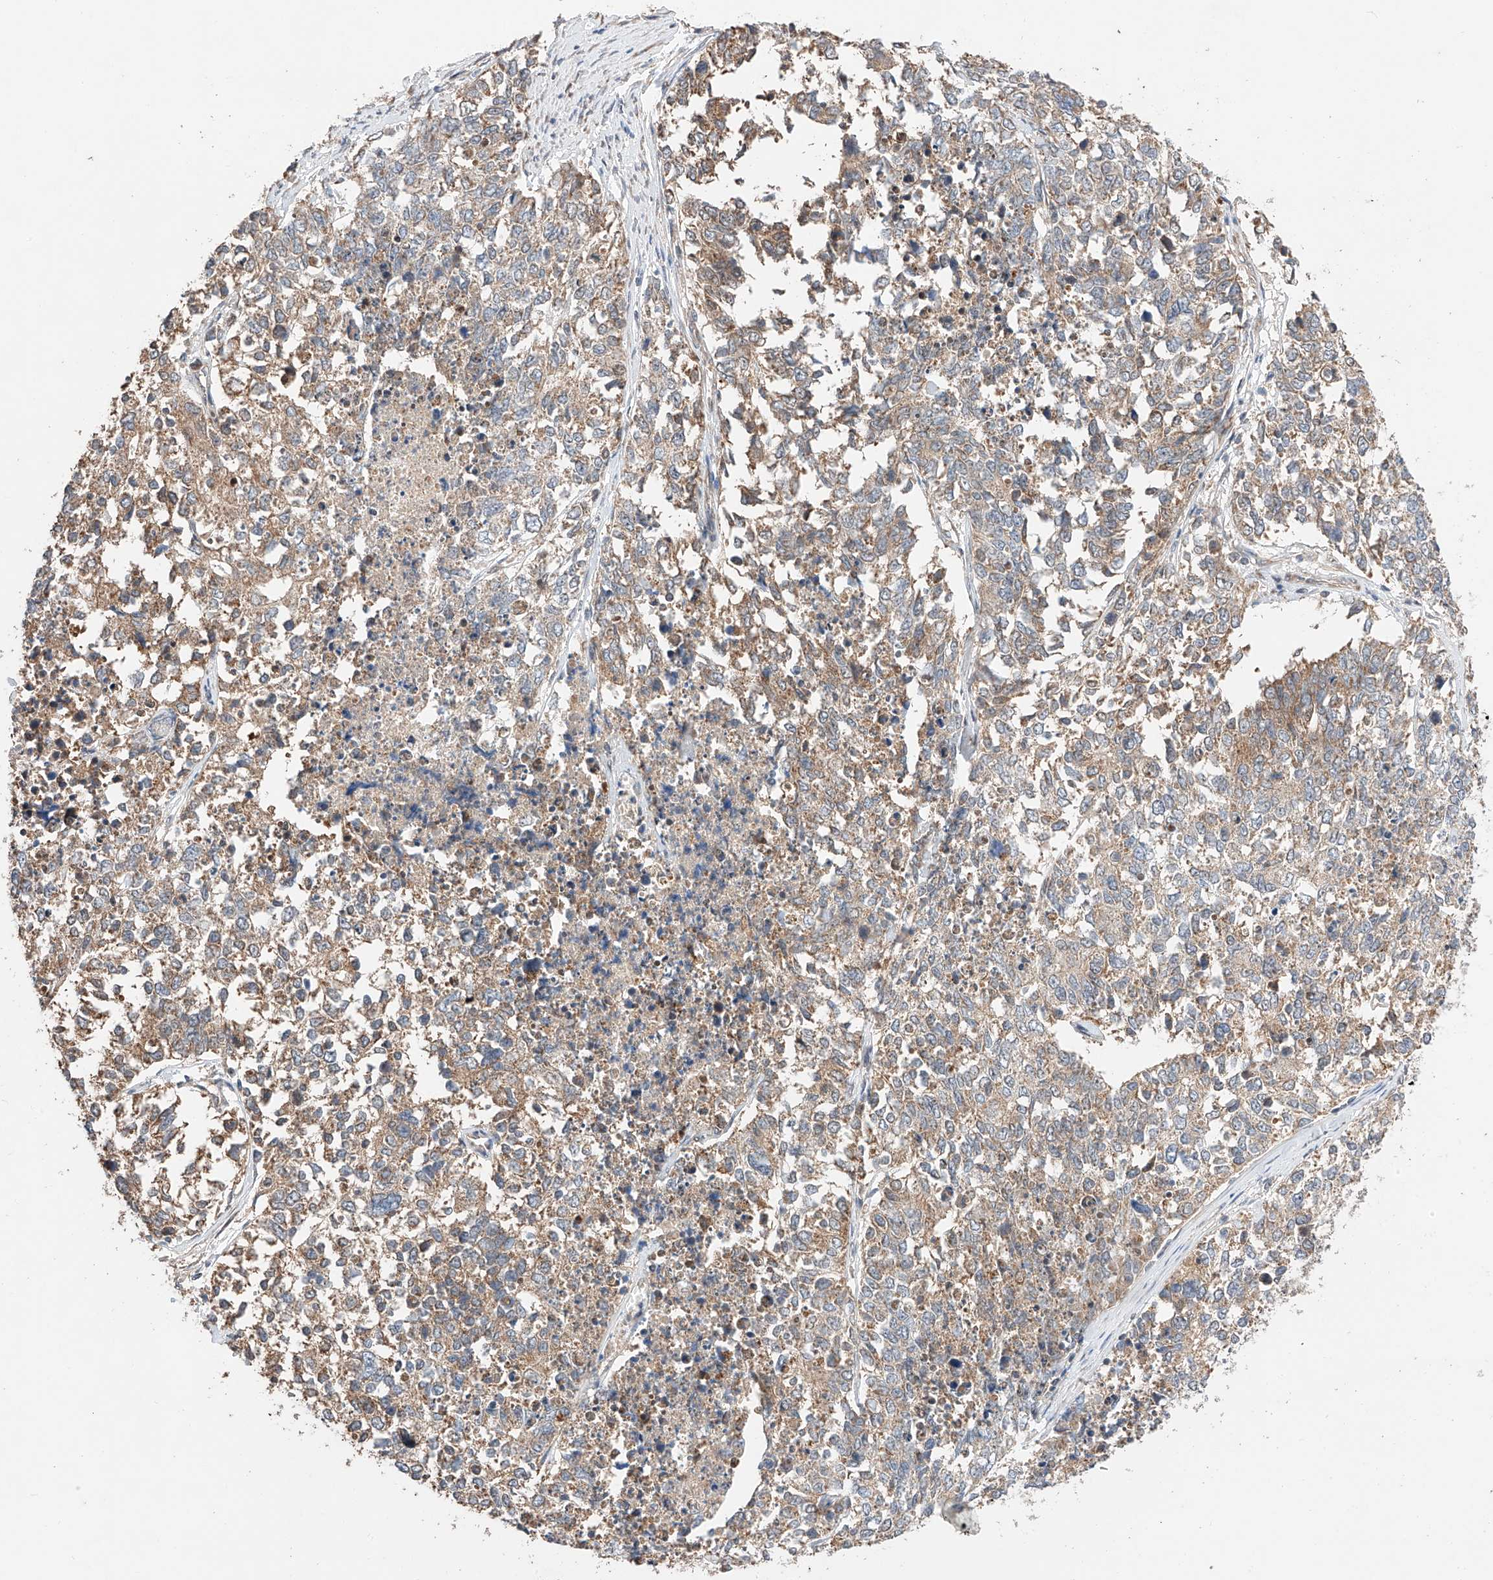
{"staining": {"intensity": "weak", "quantity": ">75%", "location": "cytoplasmic/membranous"}, "tissue": "cervical cancer", "cell_type": "Tumor cells", "image_type": "cancer", "snomed": [{"axis": "morphology", "description": "Squamous cell carcinoma, NOS"}, {"axis": "topography", "description": "Cervix"}], "caption": "Immunohistochemical staining of cervical cancer exhibits low levels of weak cytoplasmic/membranous expression in about >75% of tumor cells. (IHC, brightfield microscopy, high magnification).", "gene": "RAB23", "patient": {"sex": "female", "age": 63}}